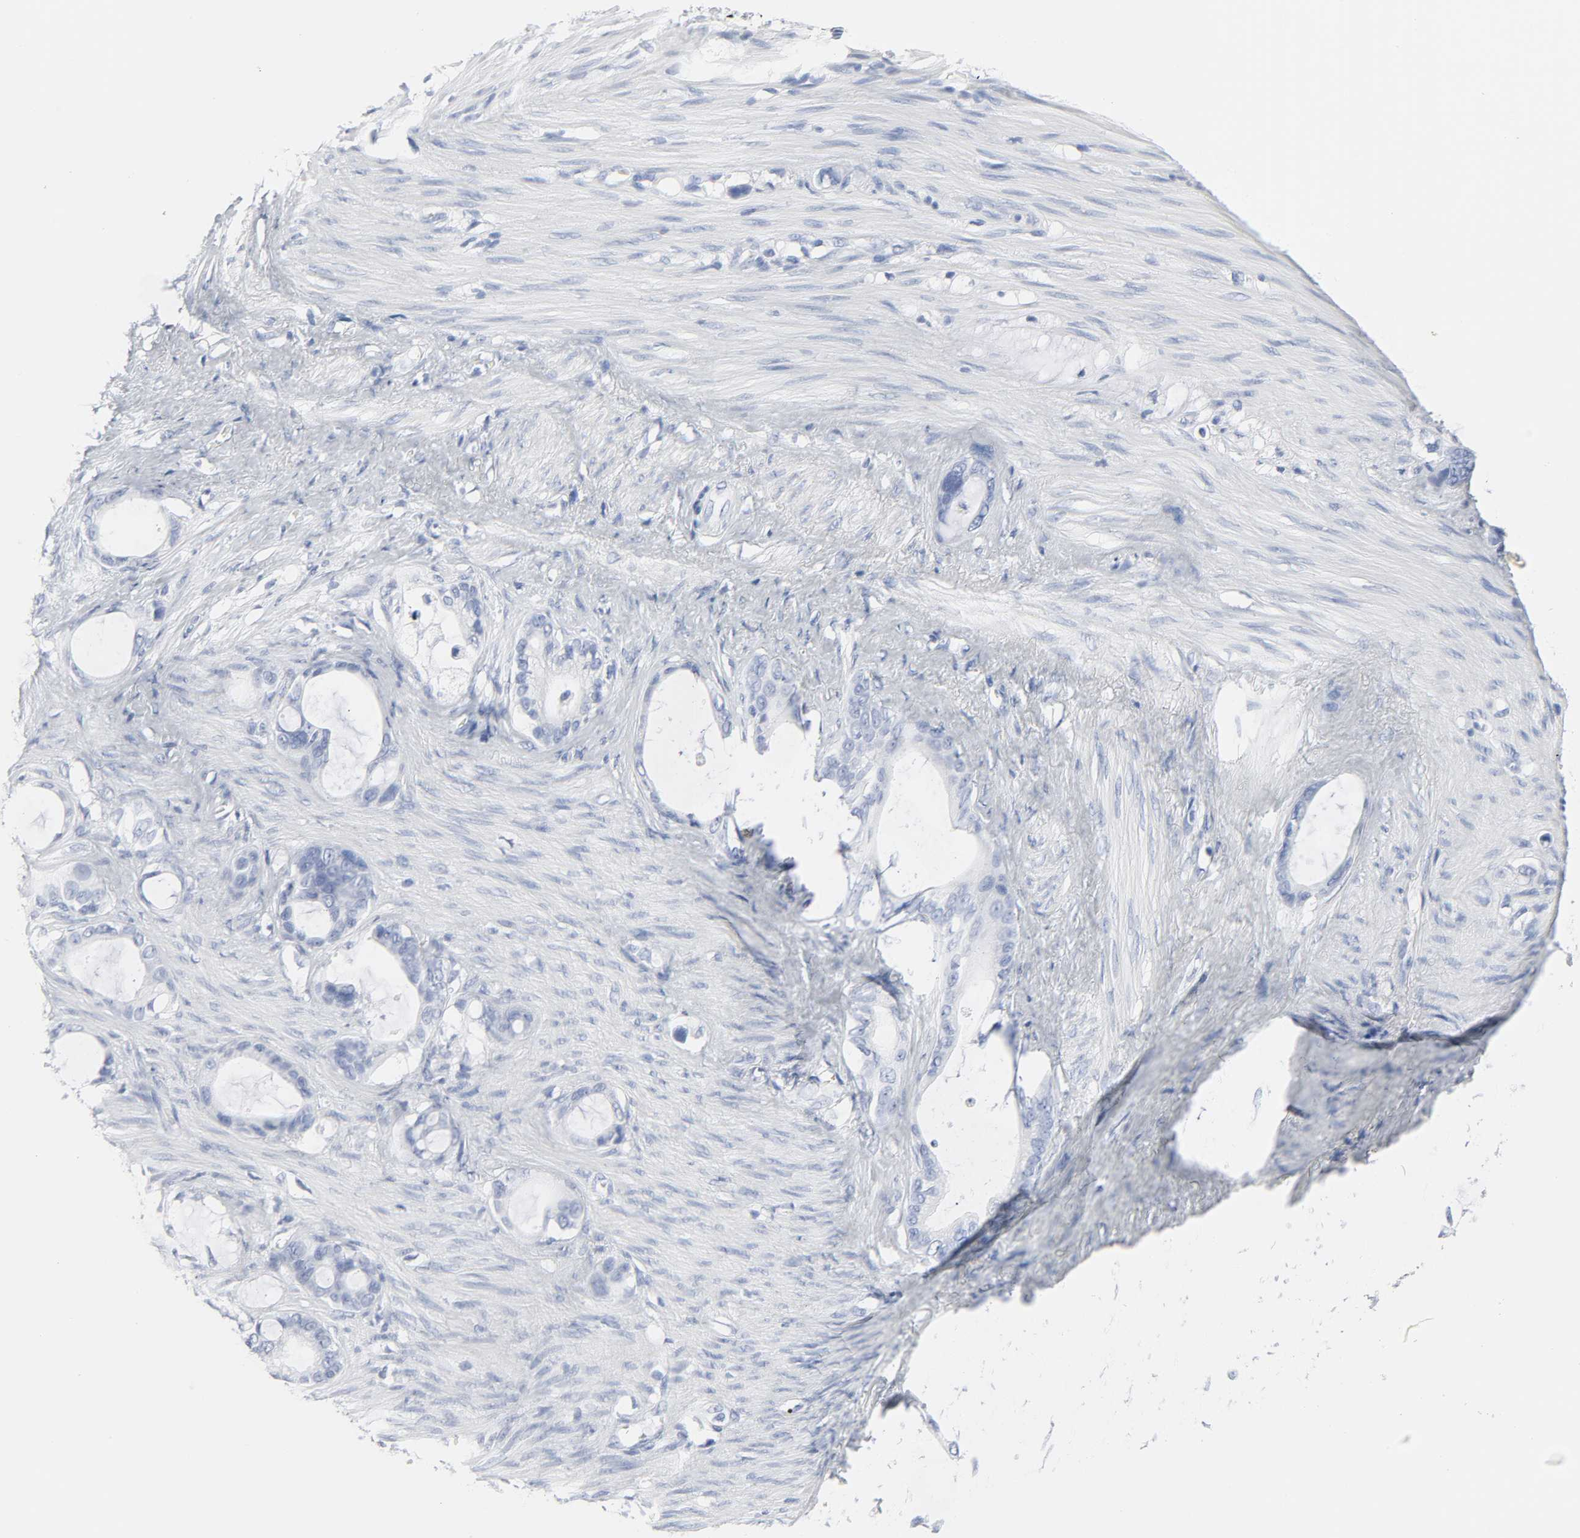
{"staining": {"intensity": "negative", "quantity": "none", "location": "none"}, "tissue": "stomach cancer", "cell_type": "Tumor cells", "image_type": "cancer", "snomed": [{"axis": "morphology", "description": "Adenocarcinoma, NOS"}, {"axis": "topography", "description": "Stomach"}], "caption": "There is no significant staining in tumor cells of stomach cancer.", "gene": "ACP3", "patient": {"sex": "female", "age": 75}}